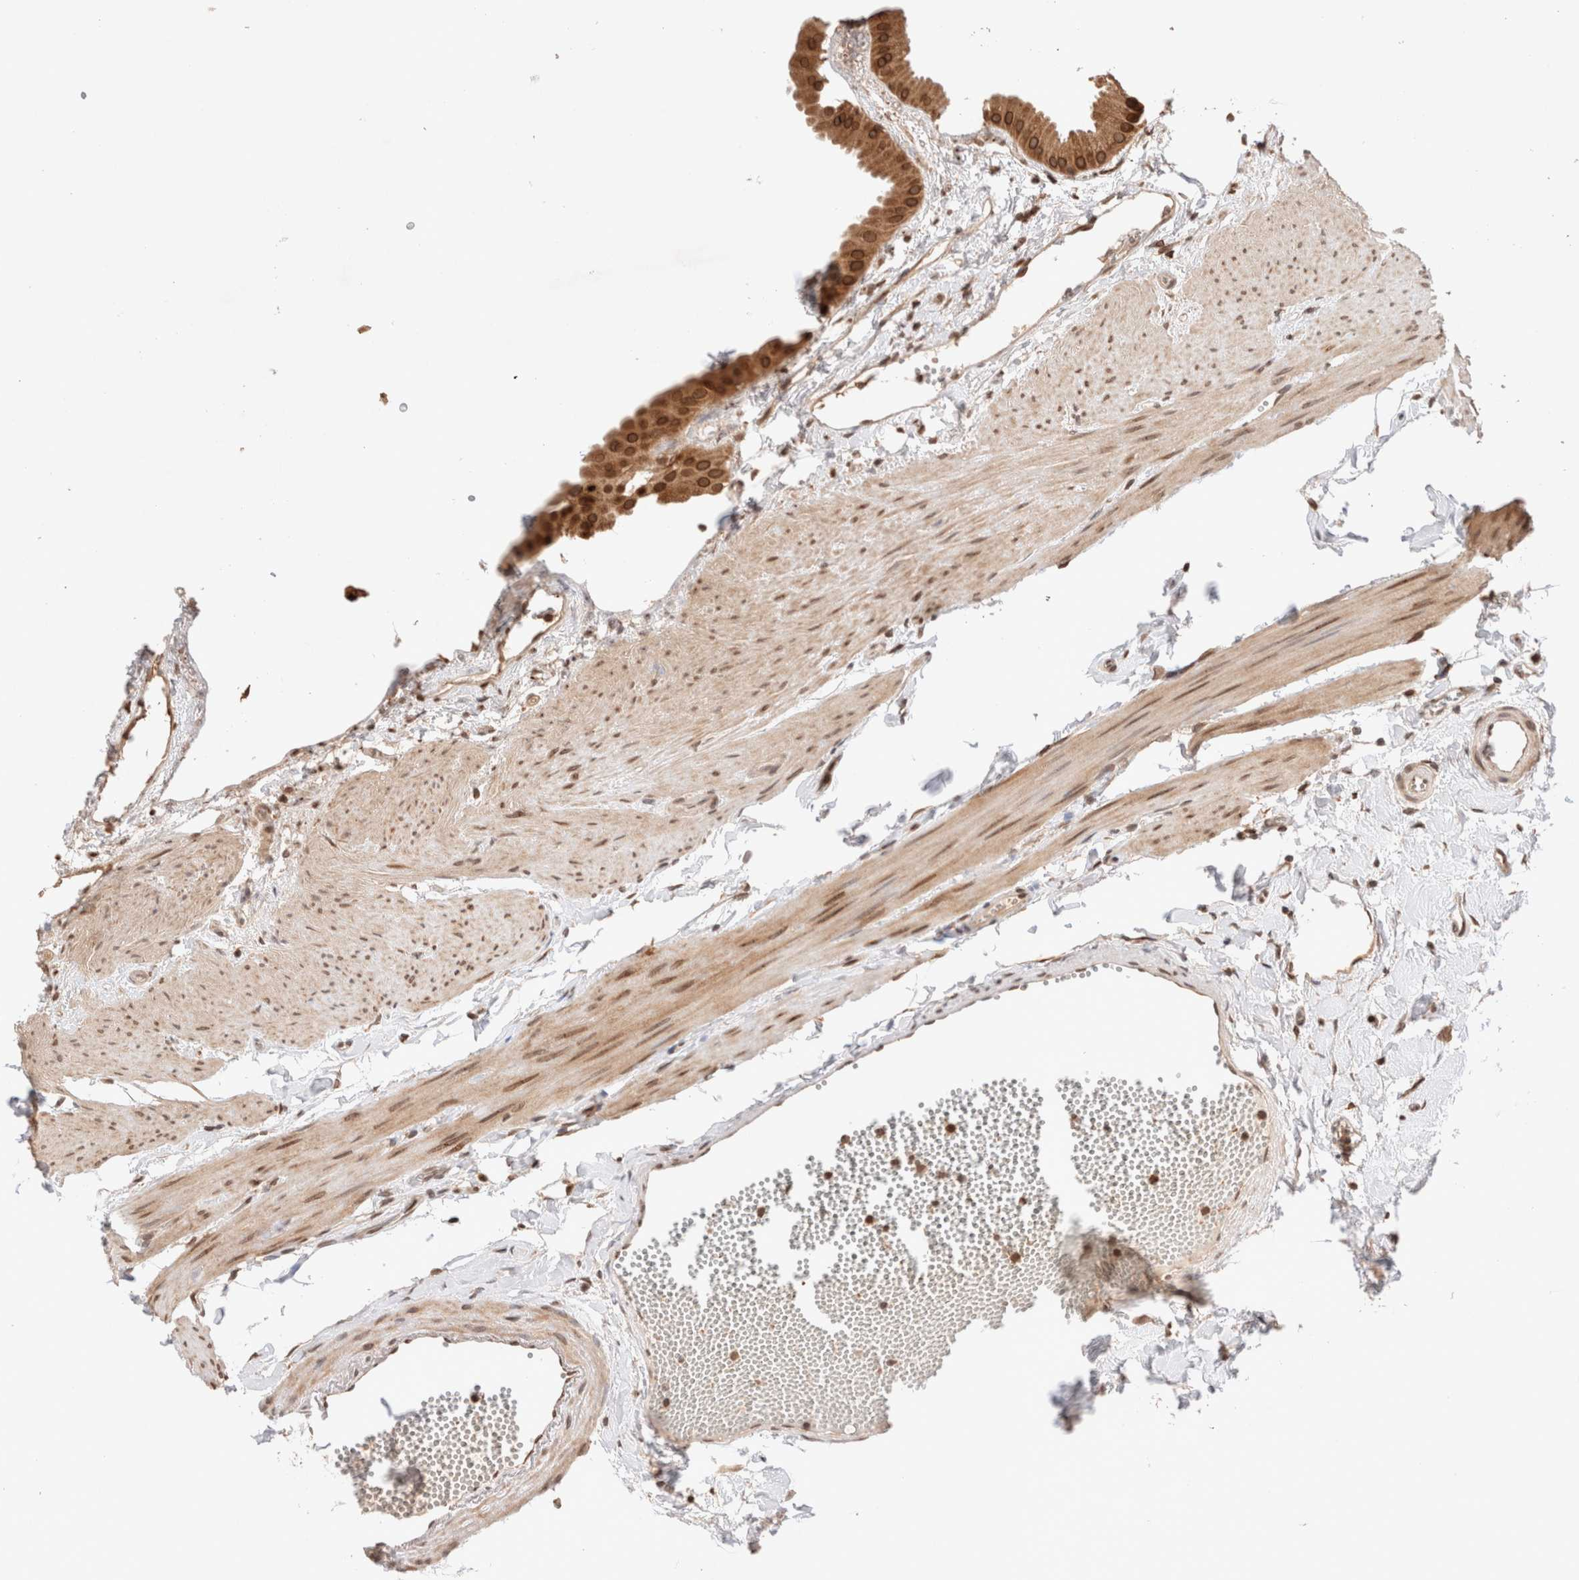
{"staining": {"intensity": "strong", "quantity": ">75%", "location": "cytoplasmic/membranous,nuclear"}, "tissue": "gallbladder", "cell_type": "Glandular cells", "image_type": "normal", "snomed": [{"axis": "morphology", "description": "Normal tissue, NOS"}, {"axis": "topography", "description": "Gallbladder"}], "caption": "High-power microscopy captured an immunohistochemistry (IHC) histopathology image of unremarkable gallbladder, revealing strong cytoplasmic/membranous,nuclear positivity in approximately >75% of glandular cells. (DAB IHC with brightfield microscopy, high magnification).", "gene": "TPR", "patient": {"sex": "female", "age": 64}}